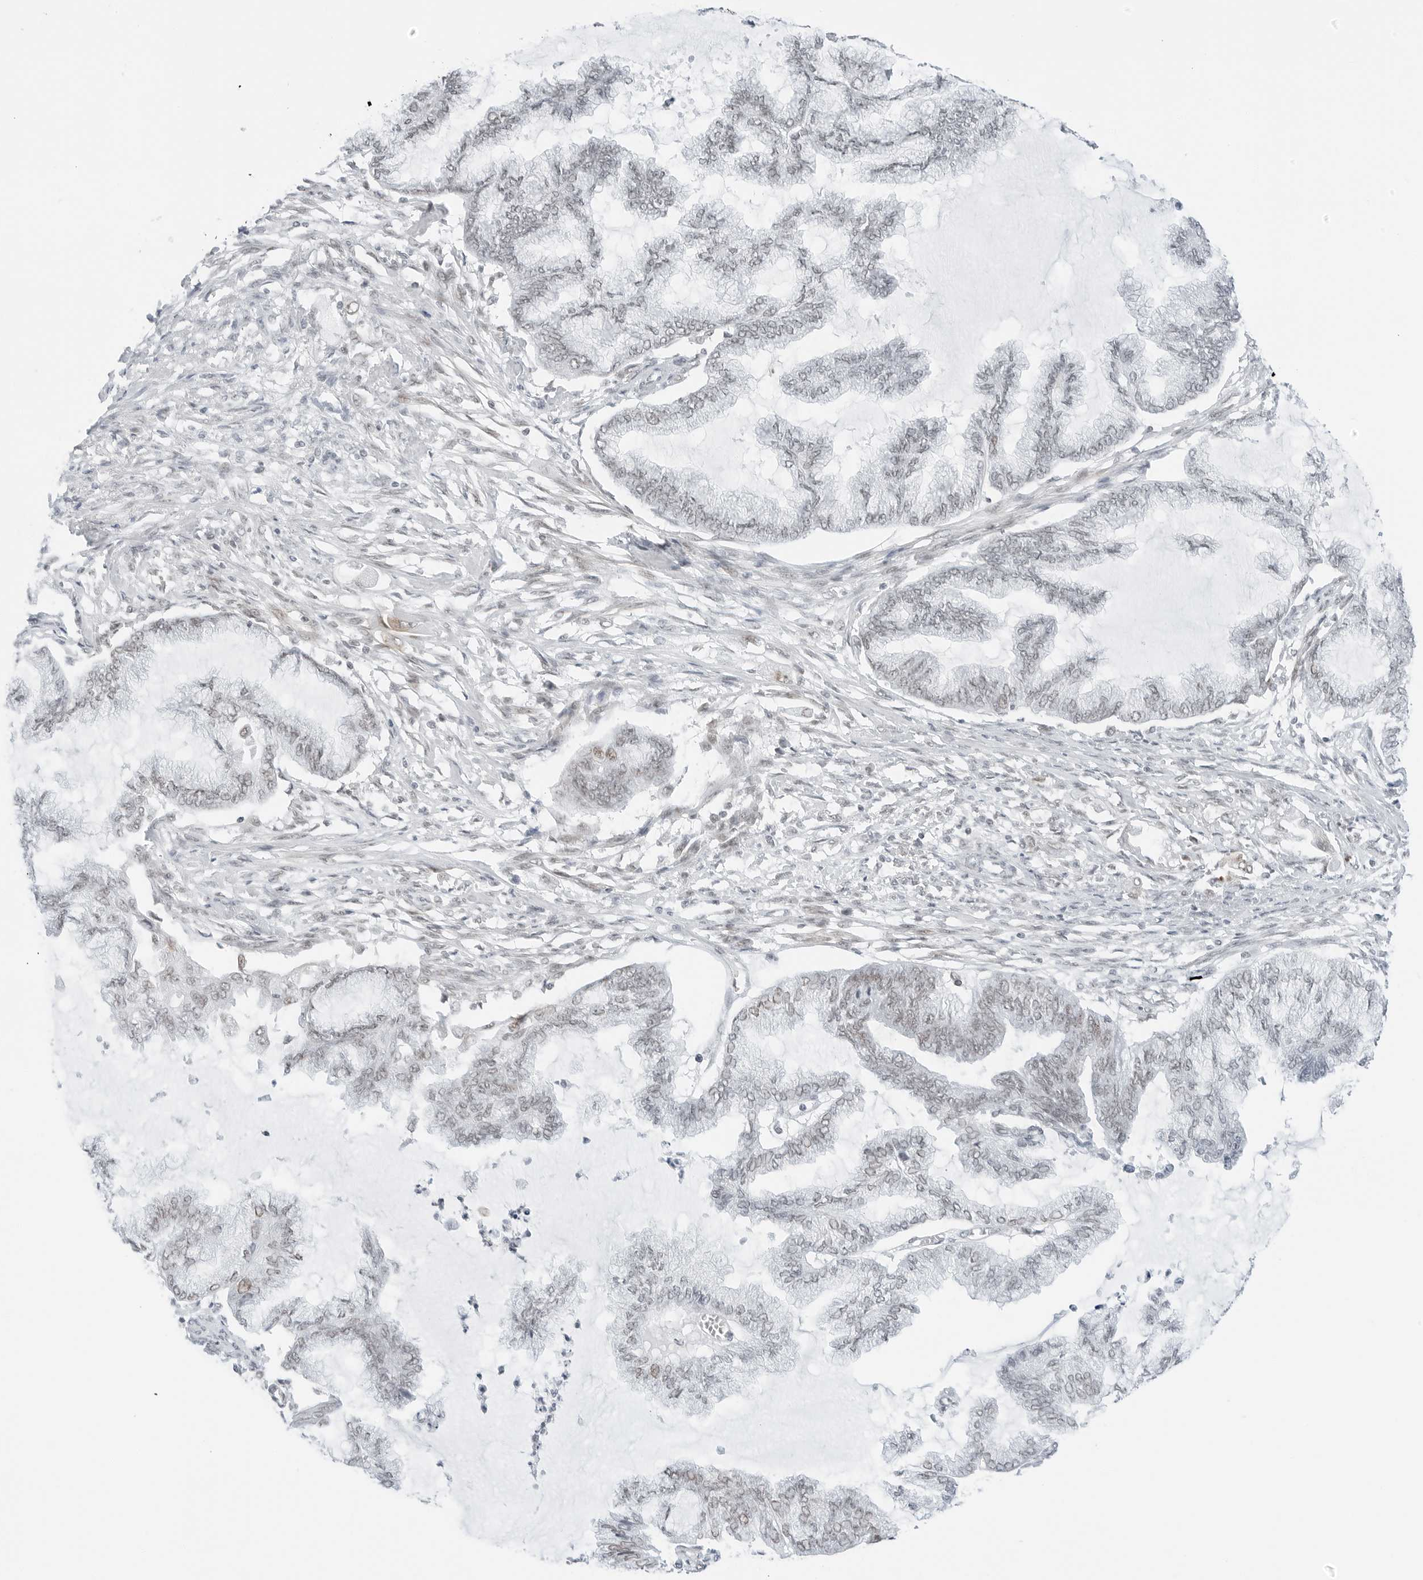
{"staining": {"intensity": "negative", "quantity": "none", "location": "none"}, "tissue": "endometrial cancer", "cell_type": "Tumor cells", "image_type": "cancer", "snomed": [{"axis": "morphology", "description": "Adenocarcinoma, NOS"}, {"axis": "topography", "description": "Endometrium"}], "caption": "Micrograph shows no protein expression in tumor cells of endometrial cancer tissue. The staining is performed using DAB (3,3'-diaminobenzidine) brown chromogen with nuclei counter-stained in using hematoxylin.", "gene": "CRTC2", "patient": {"sex": "female", "age": 86}}